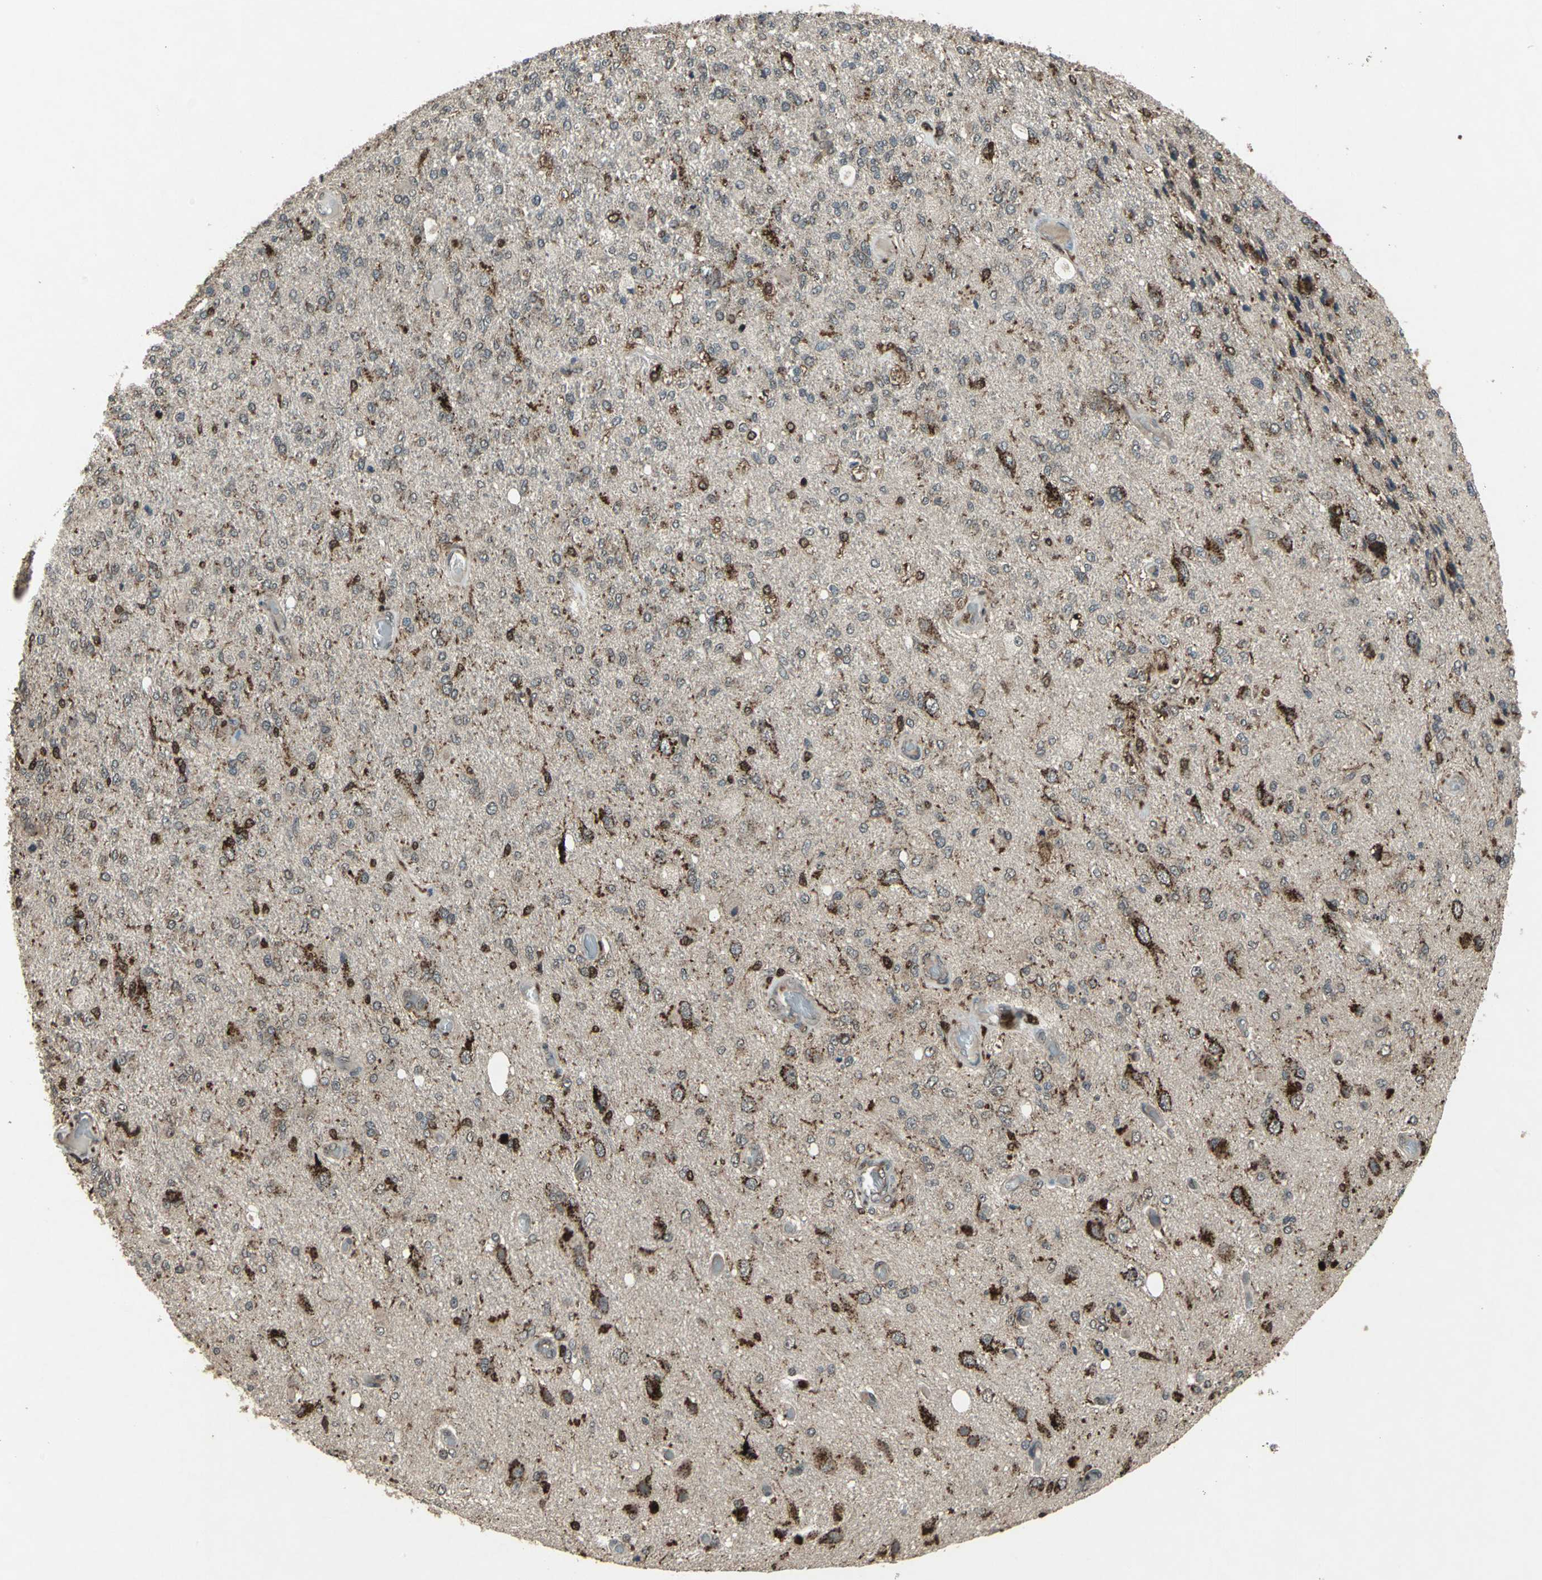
{"staining": {"intensity": "negative", "quantity": "none", "location": "none"}, "tissue": "glioma", "cell_type": "Tumor cells", "image_type": "cancer", "snomed": [{"axis": "morphology", "description": "Normal tissue, NOS"}, {"axis": "morphology", "description": "Glioma, malignant, High grade"}, {"axis": "topography", "description": "Cerebral cortex"}], "caption": "Immunohistochemical staining of glioma shows no significant expression in tumor cells.", "gene": "PYCARD", "patient": {"sex": "male", "age": 77}}